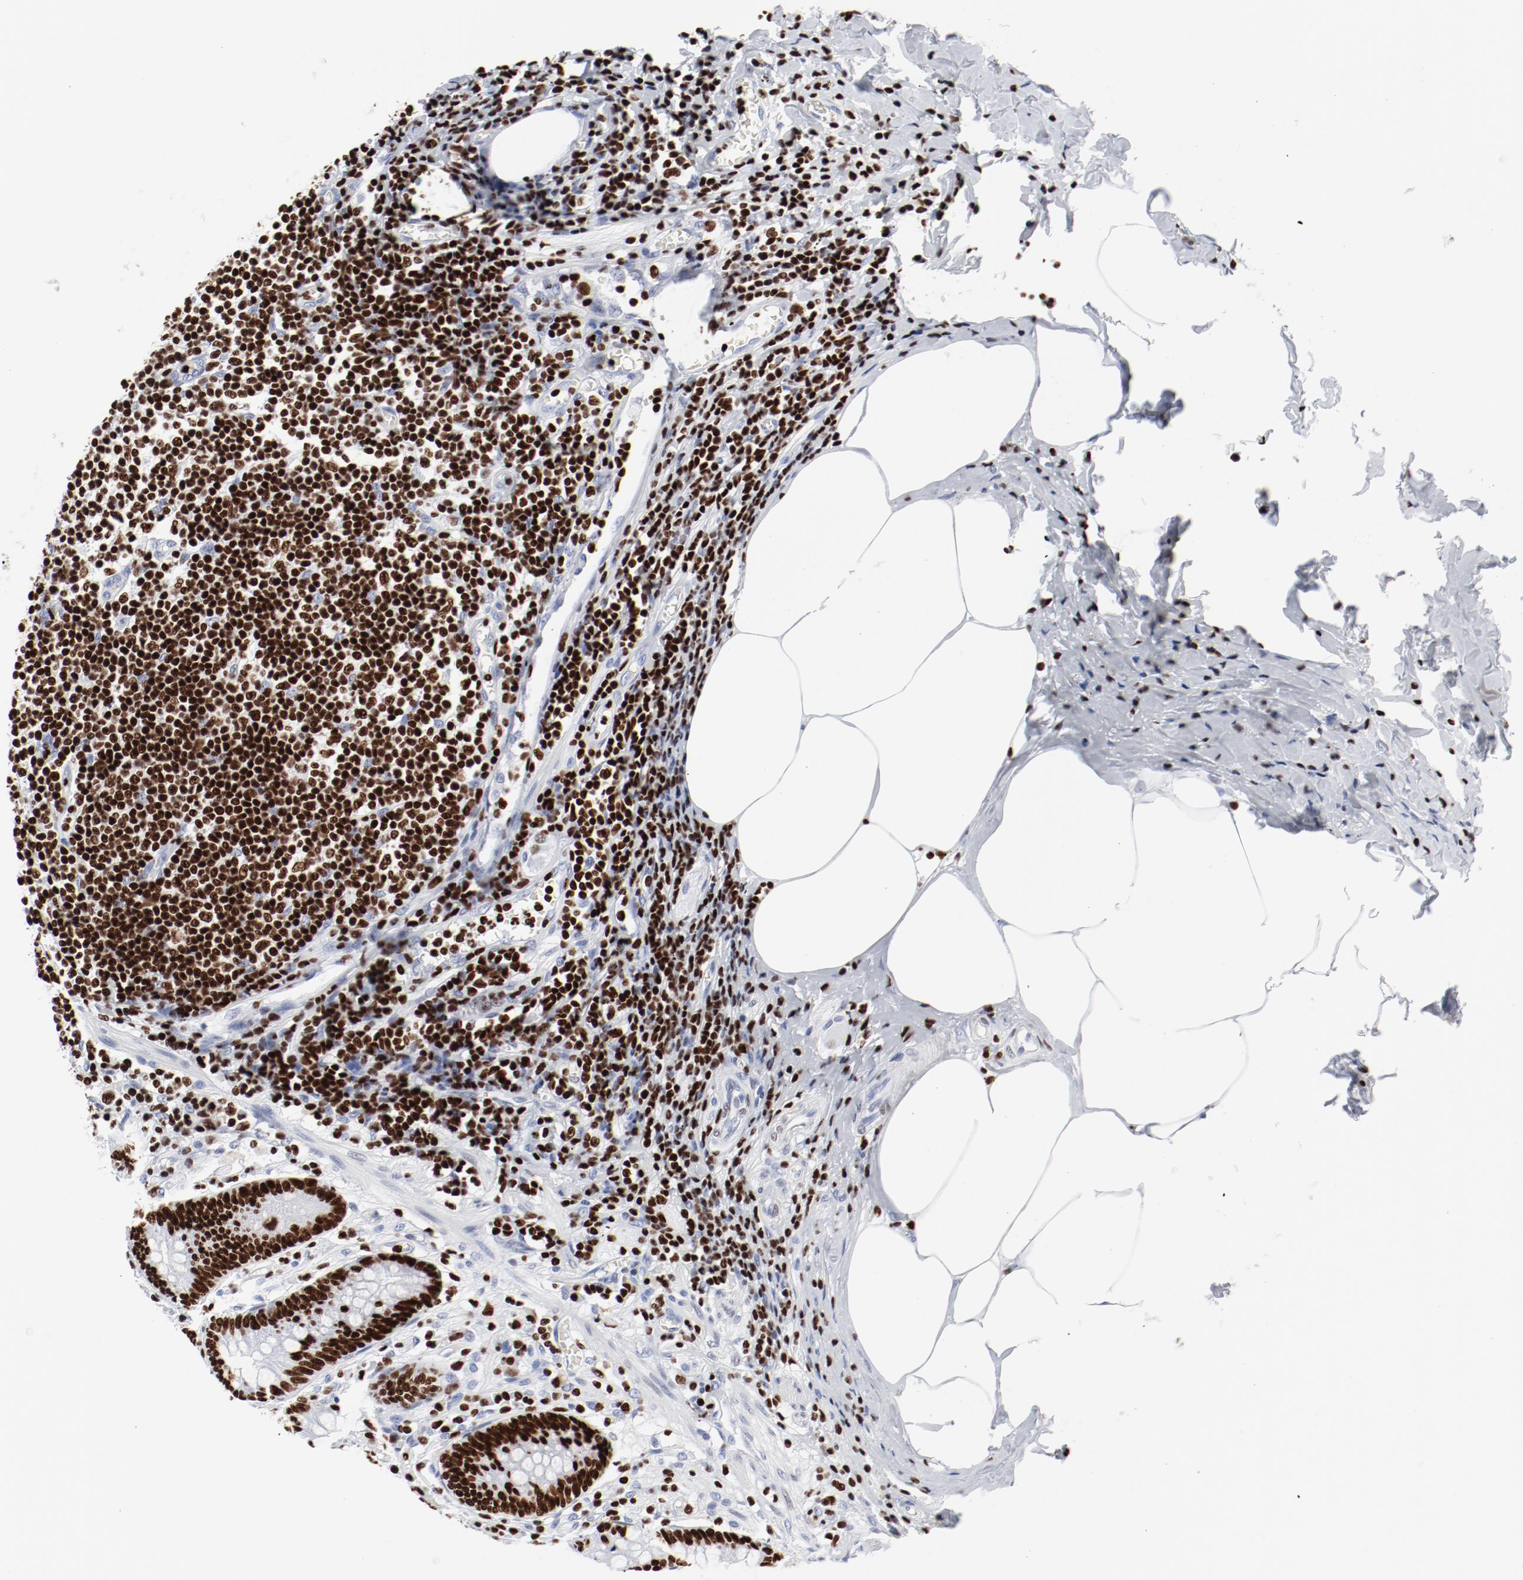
{"staining": {"intensity": "moderate", "quantity": ">75%", "location": "nuclear"}, "tissue": "appendix", "cell_type": "Glandular cells", "image_type": "normal", "snomed": [{"axis": "morphology", "description": "Normal tissue, NOS"}, {"axis": "morphology", "description": "Inflammation, NOS"}, {"axis": "topography", "description": "Appendix"}], "caption": "About >75% of glandular cells in normal appendix exhibit moderate nuclear protein positivity as visualized by brown immunohistochemical staining.", "gene": "SMARCC2", "patient": {"sex": "male", "age": 46}}